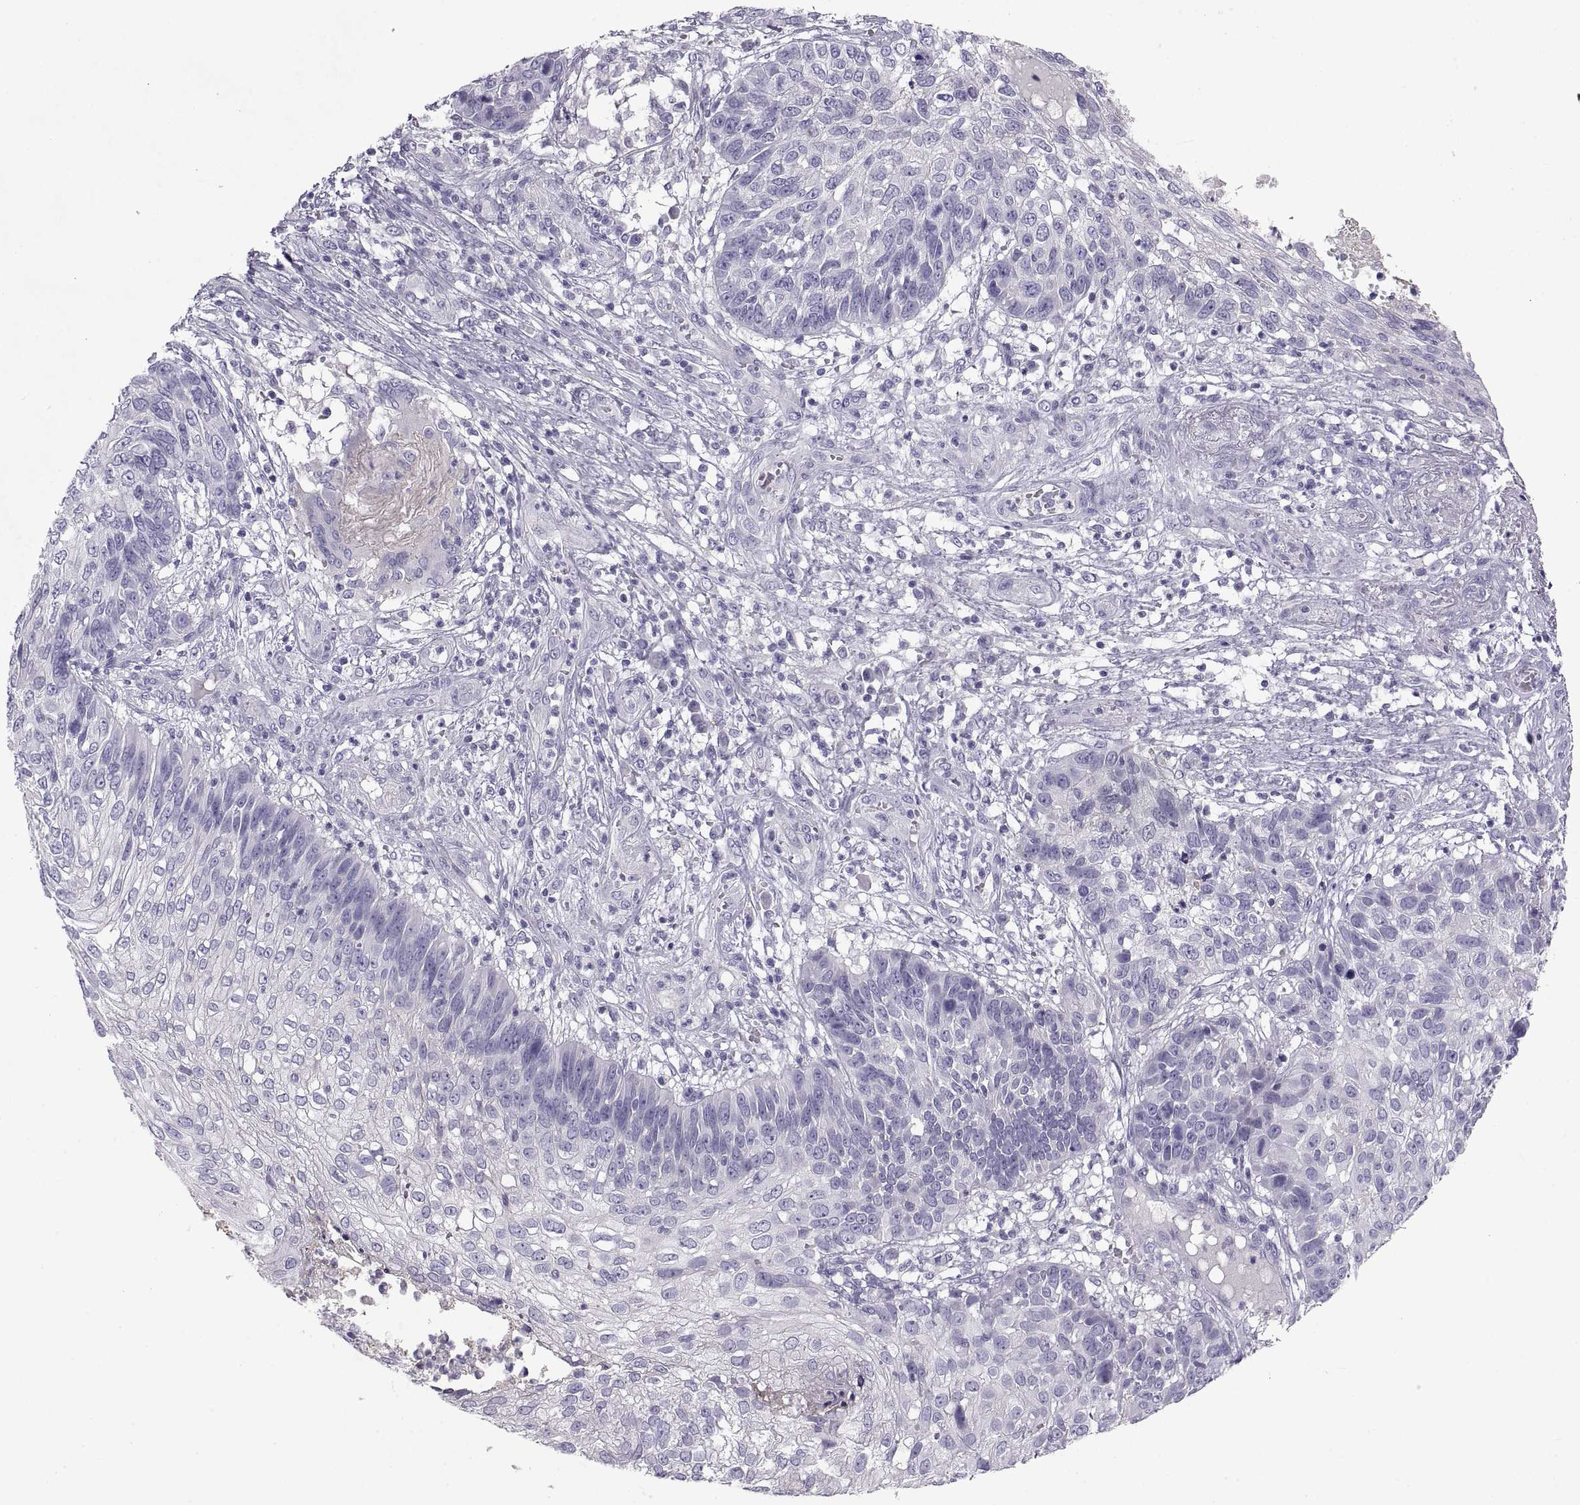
{"staining": {"intensity": "negative", "quantity": "none", "location": "none"}, "tissue": "skin cancer", "cell_type": "Tumor cells", "image_type": "cancer", "snomed": [{"axis": "morphology", "description": "Squamous cell carcinoma, NOS"}, {"axis": "topography", "description": "Skin"}], "caption": "High power microscopy image of an IHC micrograph of skin cancer, revealing no significant expression in tumor cells.", "gene": "CRYBB3", "patient": {"sex": "male", "age": 92}}